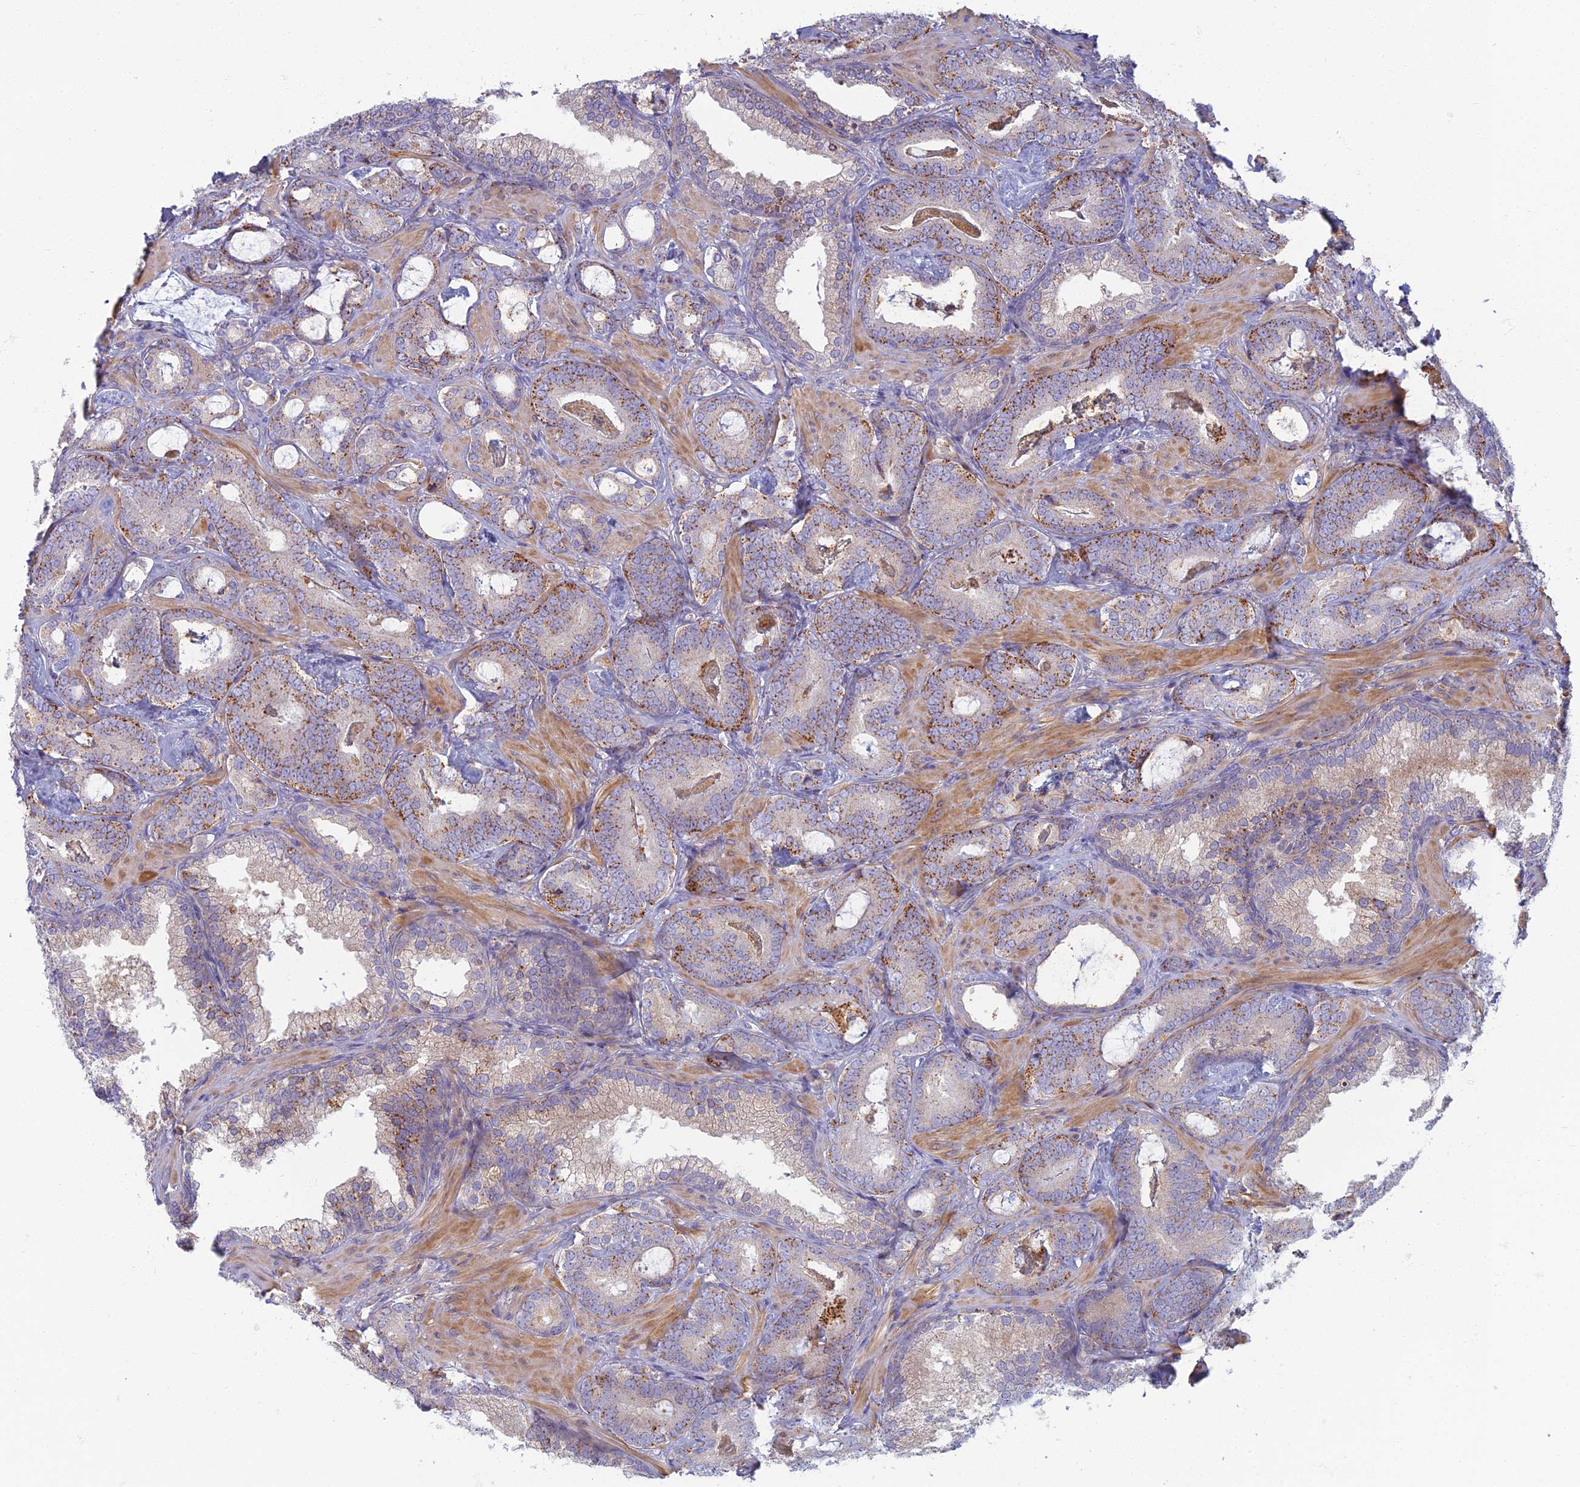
{"staining": {"intensity": "strong", "quantity": "25%-75%", "location": "cytoplasmic/membranous"}, "tissue": "prostate cancer", "cell_type": "Tumor cells", "image_type": "cancer", "snomed": [{"axis": "morphology", "description": "Adenocarcinoma, Low grade"}, {"axis": "topography", "description": "Prostate"}], "caption": "This is an image of immunohistochemistry staining of prostate cancer, which shows strong expression in the cytoplasmic/membranous of tumor cells.", "gene": "CHMP4B", "patient": {"sex": "male", "age": 60}}